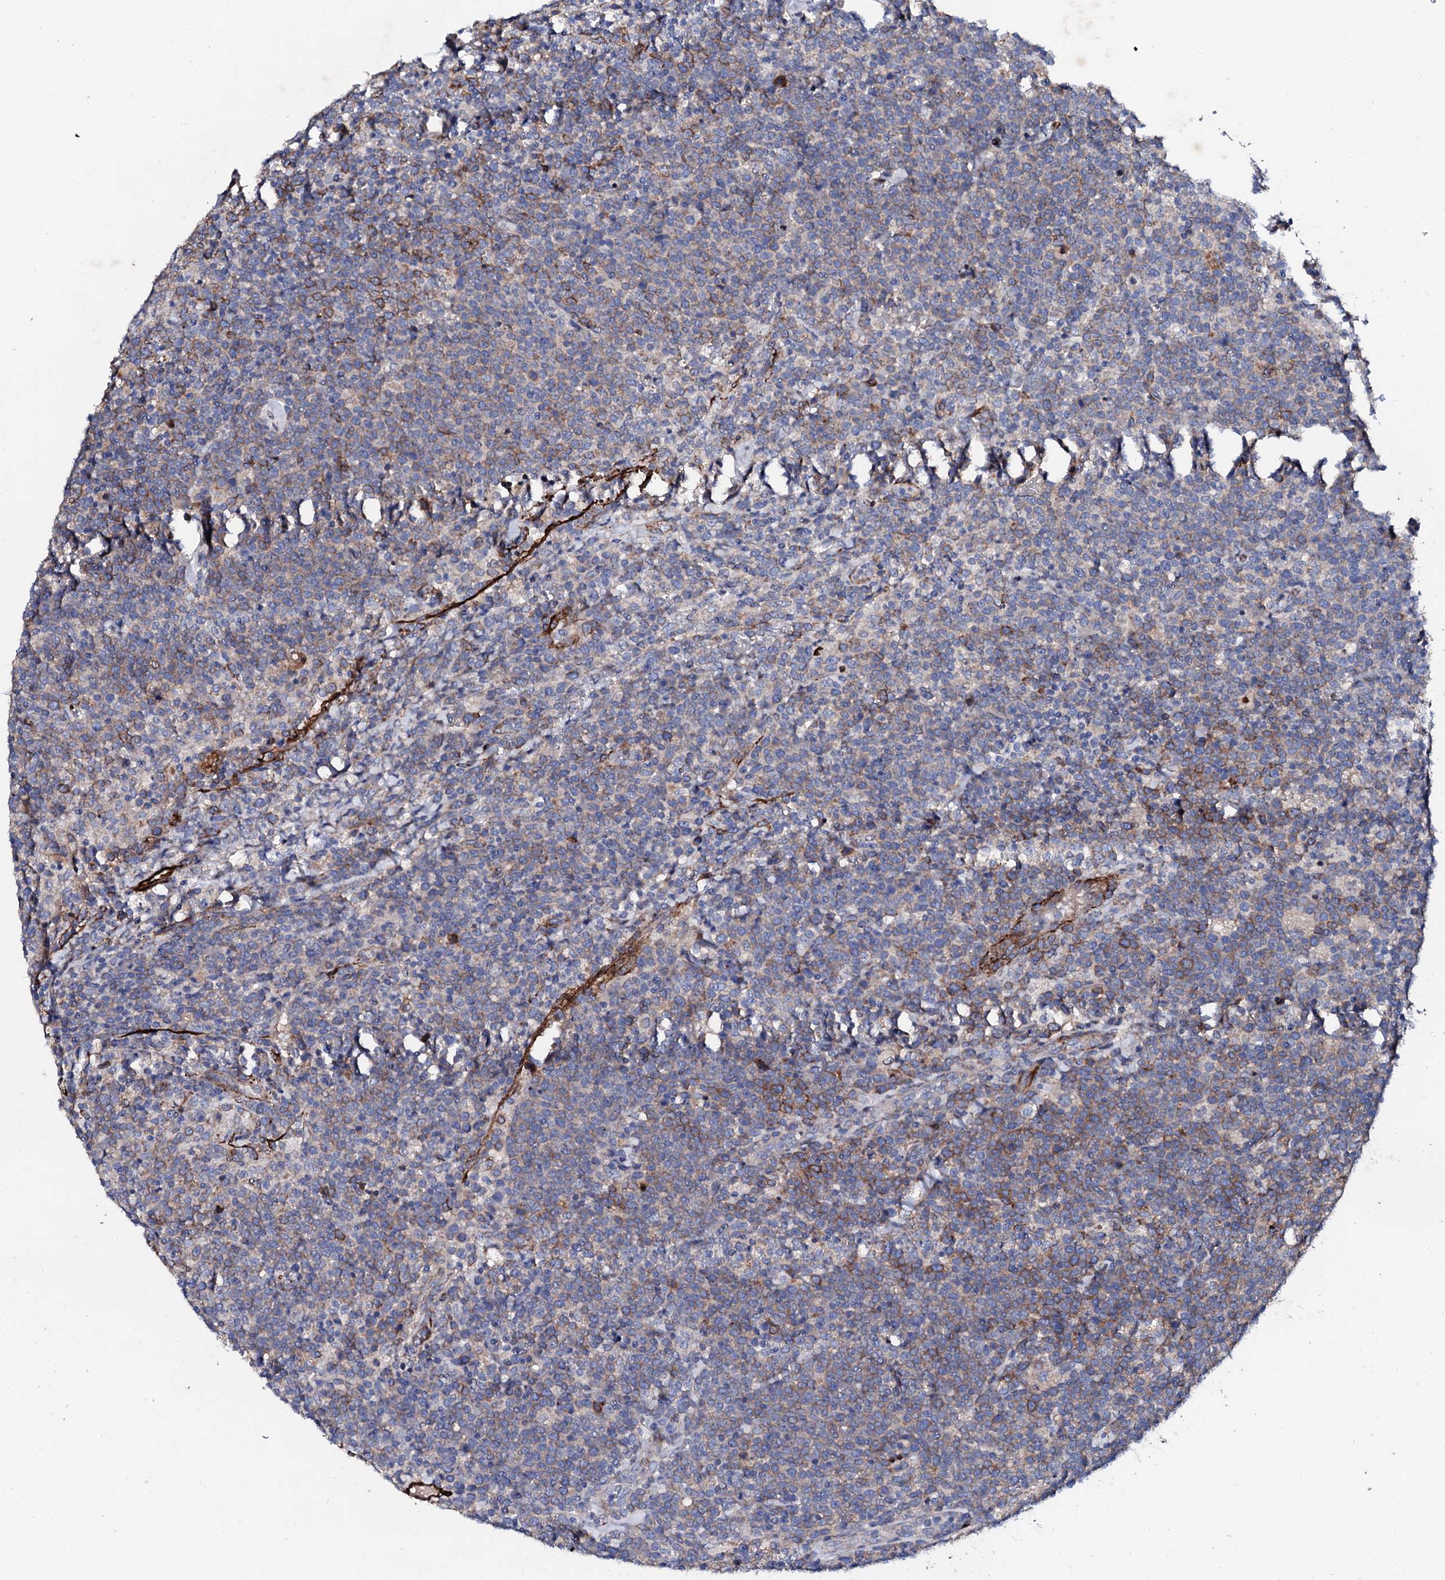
{"staining": {"intensity": "moderate", "quantity": "25%-75%", "location": "cytoplasmic/membranous"}, "tissue": "lymphoma", "cell_type": "Tumor cells", "image_type": "cancer", "snomed": [{"axis": "morphology", "description": "Malignant lymphoma, non-Hodgkin's type, High grade"}, {"axis": "topography", "description": "Lymph node"}], "caption": "IHC micrograph of neoplastic tissue: human lymphoma stained using immunohistochemistry (IHC) displays medium levels of moderate protein expression localized specifically in the cytoplasmic/membranous of tumor cells, appearing as a cytoplasmic/membranous brown color.", "gene": "DBX1", "patient": {"sex": "male", "age": 61}}